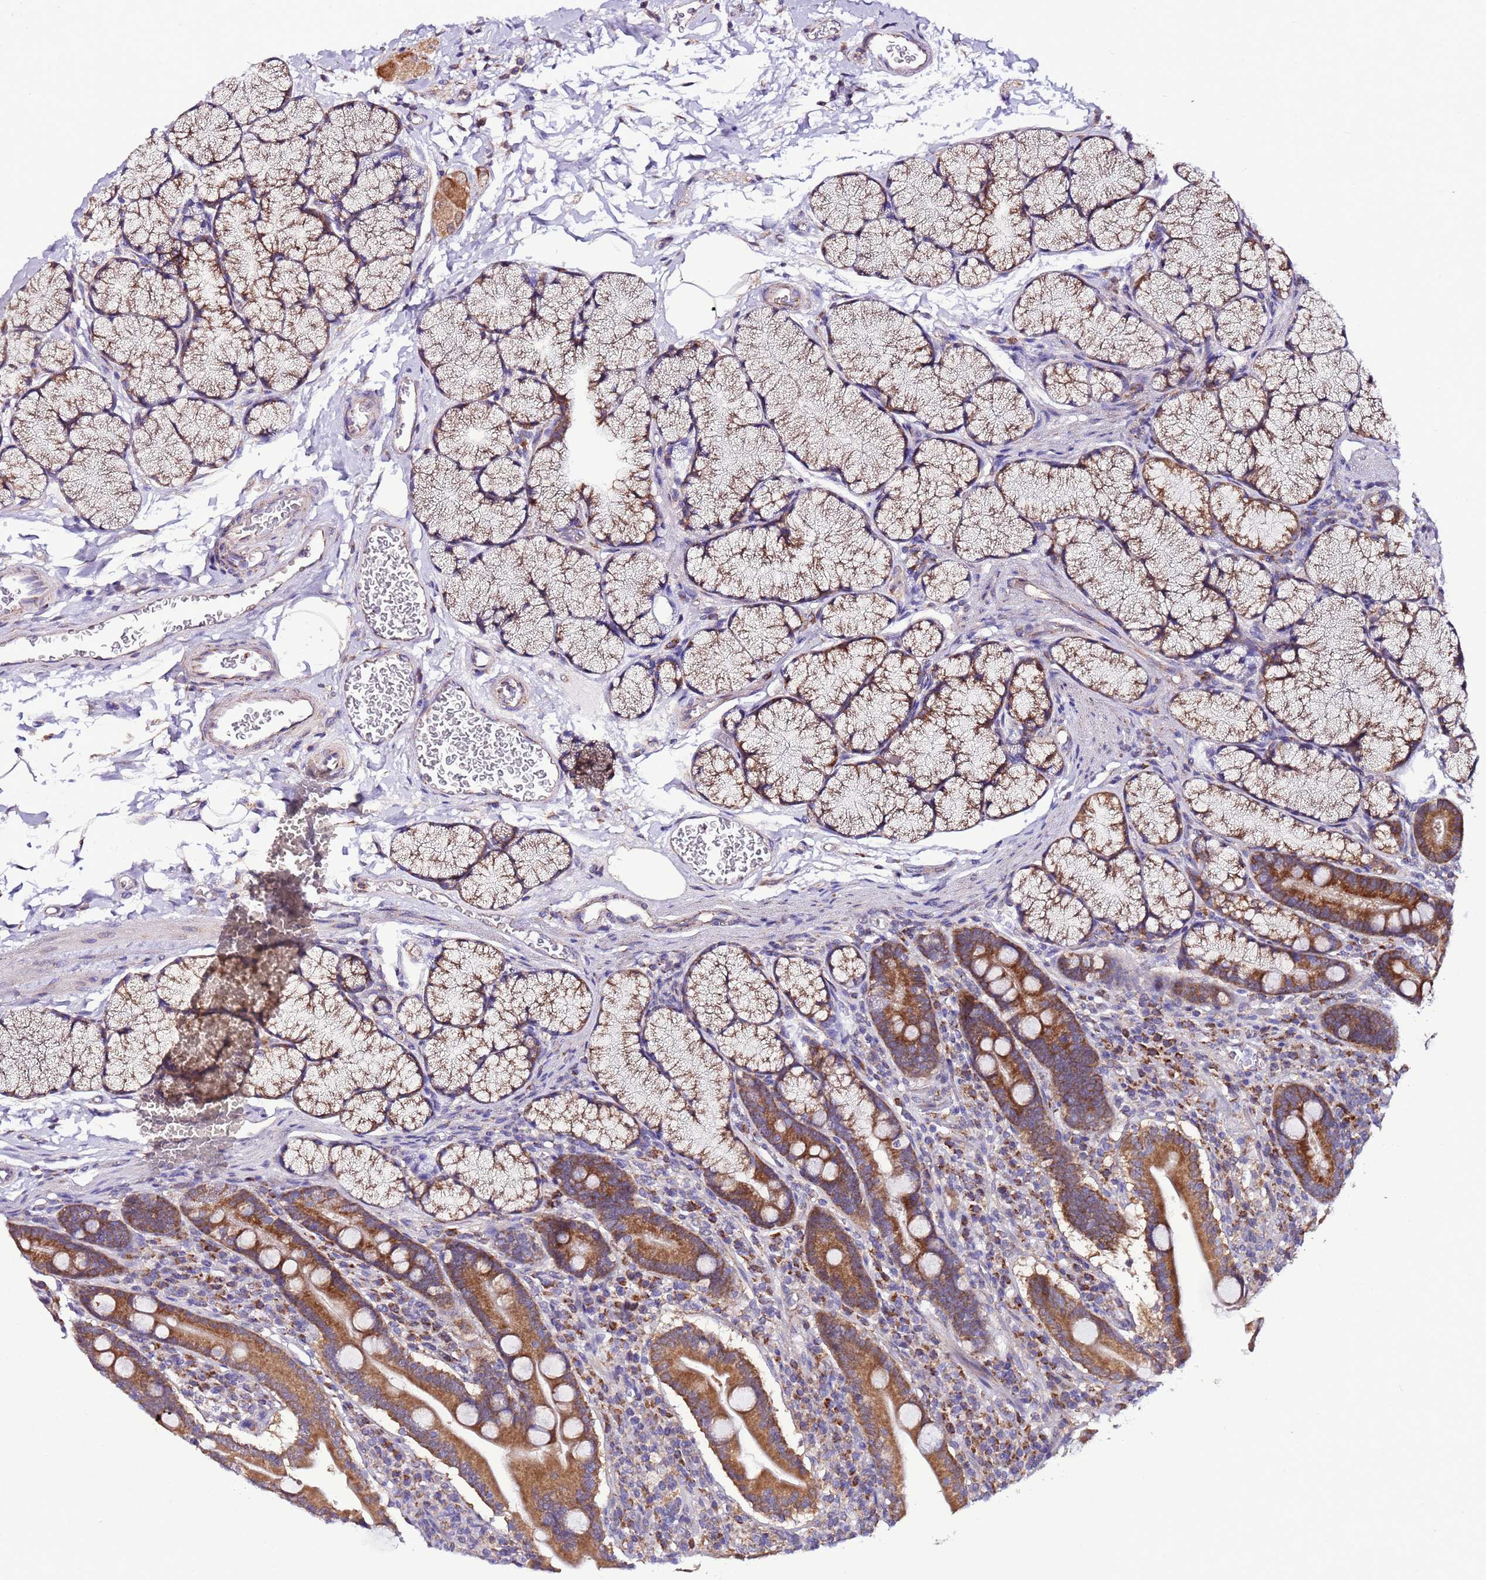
{"staining": {"intensity": "strong", "quantity": ">75%", "location": "cytoplasmic/membranous"}, "tissue": "duodenum", "cell_type": "Glandular cells", "image_type": "normal", "snomed": [{"axis": "morphology", "description": "Normal tissue, NOS"}, {"axis": "topography", "description": "Duodenum"}], "caption": "Immunohistochemical staining of normal duodenum shows strong cytoplasmic/membranous protein expression in approximately >75% of glandular cells.", "gene": "AHI1", "patient": {"sex": "male", "age": 35}}